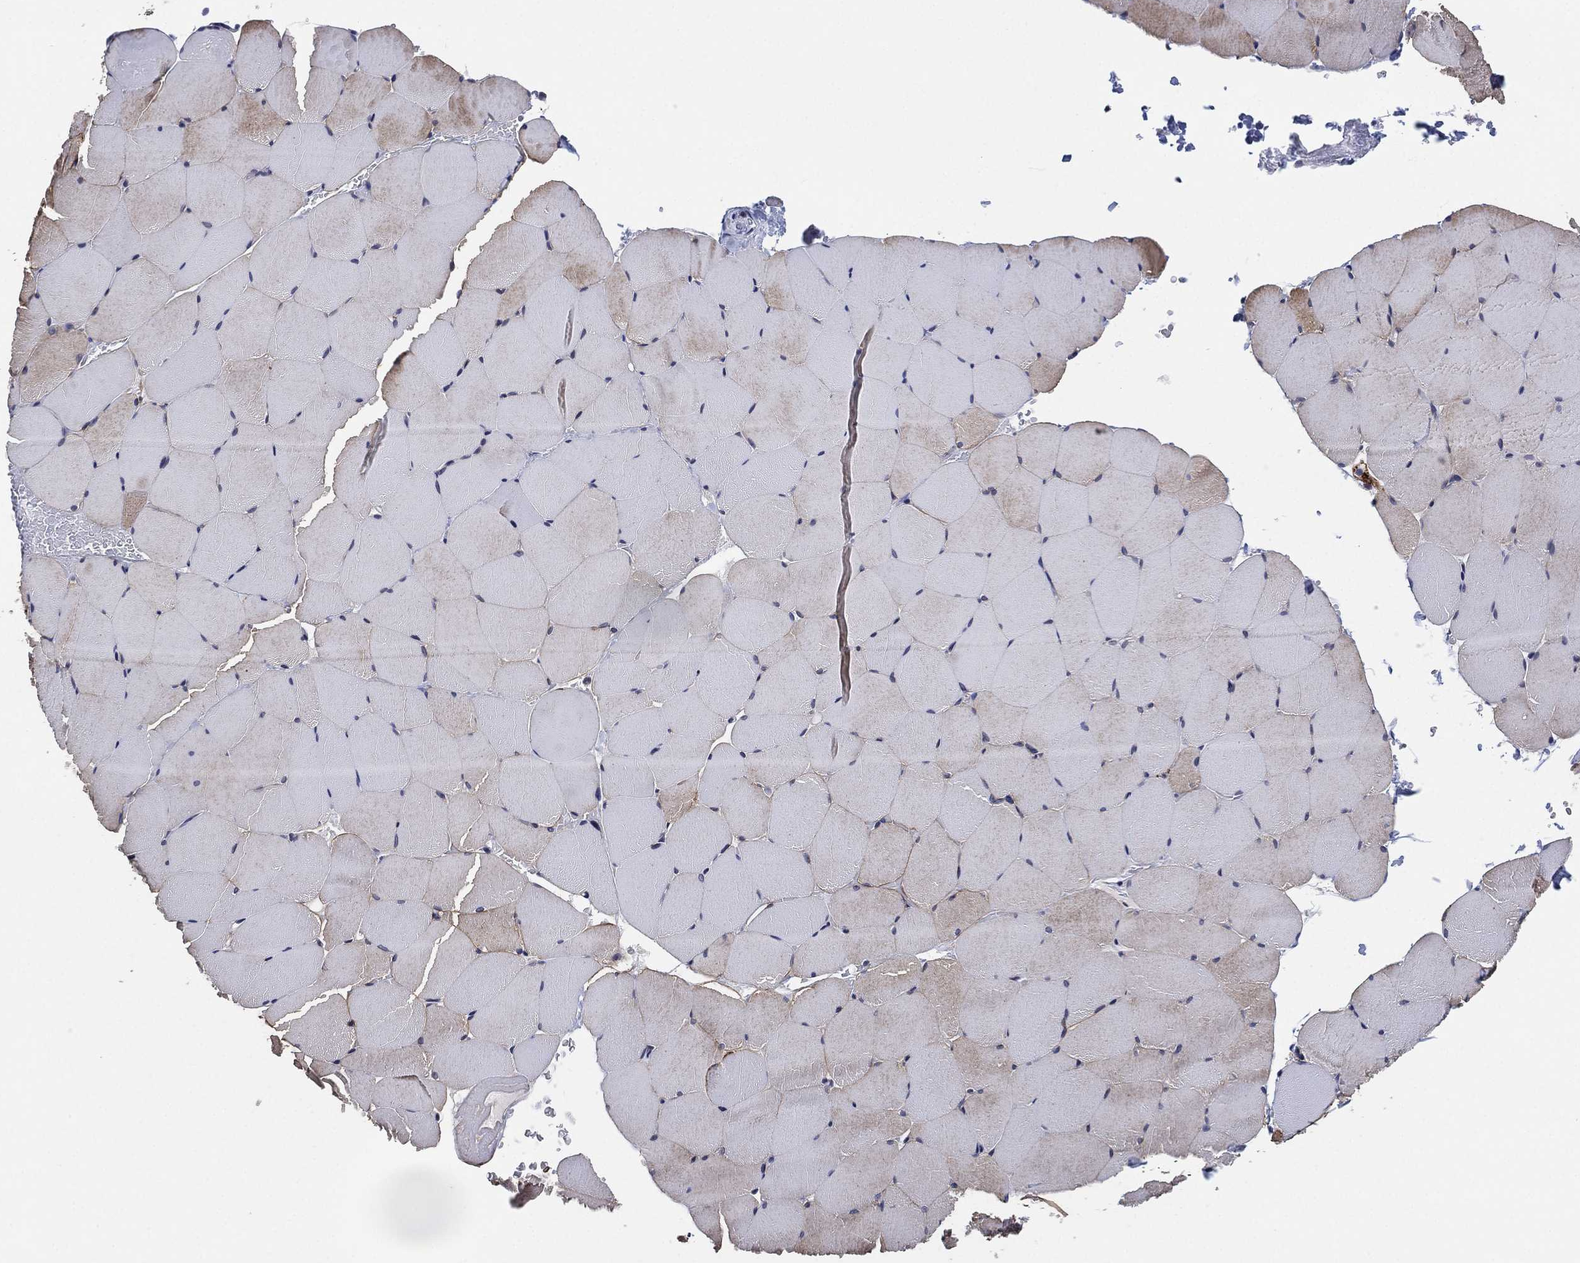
{"staining": {"intensity": "weak", "quantity": "<25%", "location": "cytoplasmic/membranous"}, "tissue": "skeletal muscle", "cell_type": "Myocytes", "image_type": "normal", "snomed": [{"axis": "morphology", "description": "Normal tissue, NOS"}, {"axis": "topography", "description": "Skeletal muscle"}], "caption": "Immunohistochemical staining of unremarkable human skeletal muscle reveals no significant staining in myocytes. (Stains: DAB immunohistochemistry (IHC) with hematoxylin counter stain, Microscopy: brightfield microscopy at high magnification).", "gene": "SELENOO", "patient": {"sex": "female", "age": 37}}